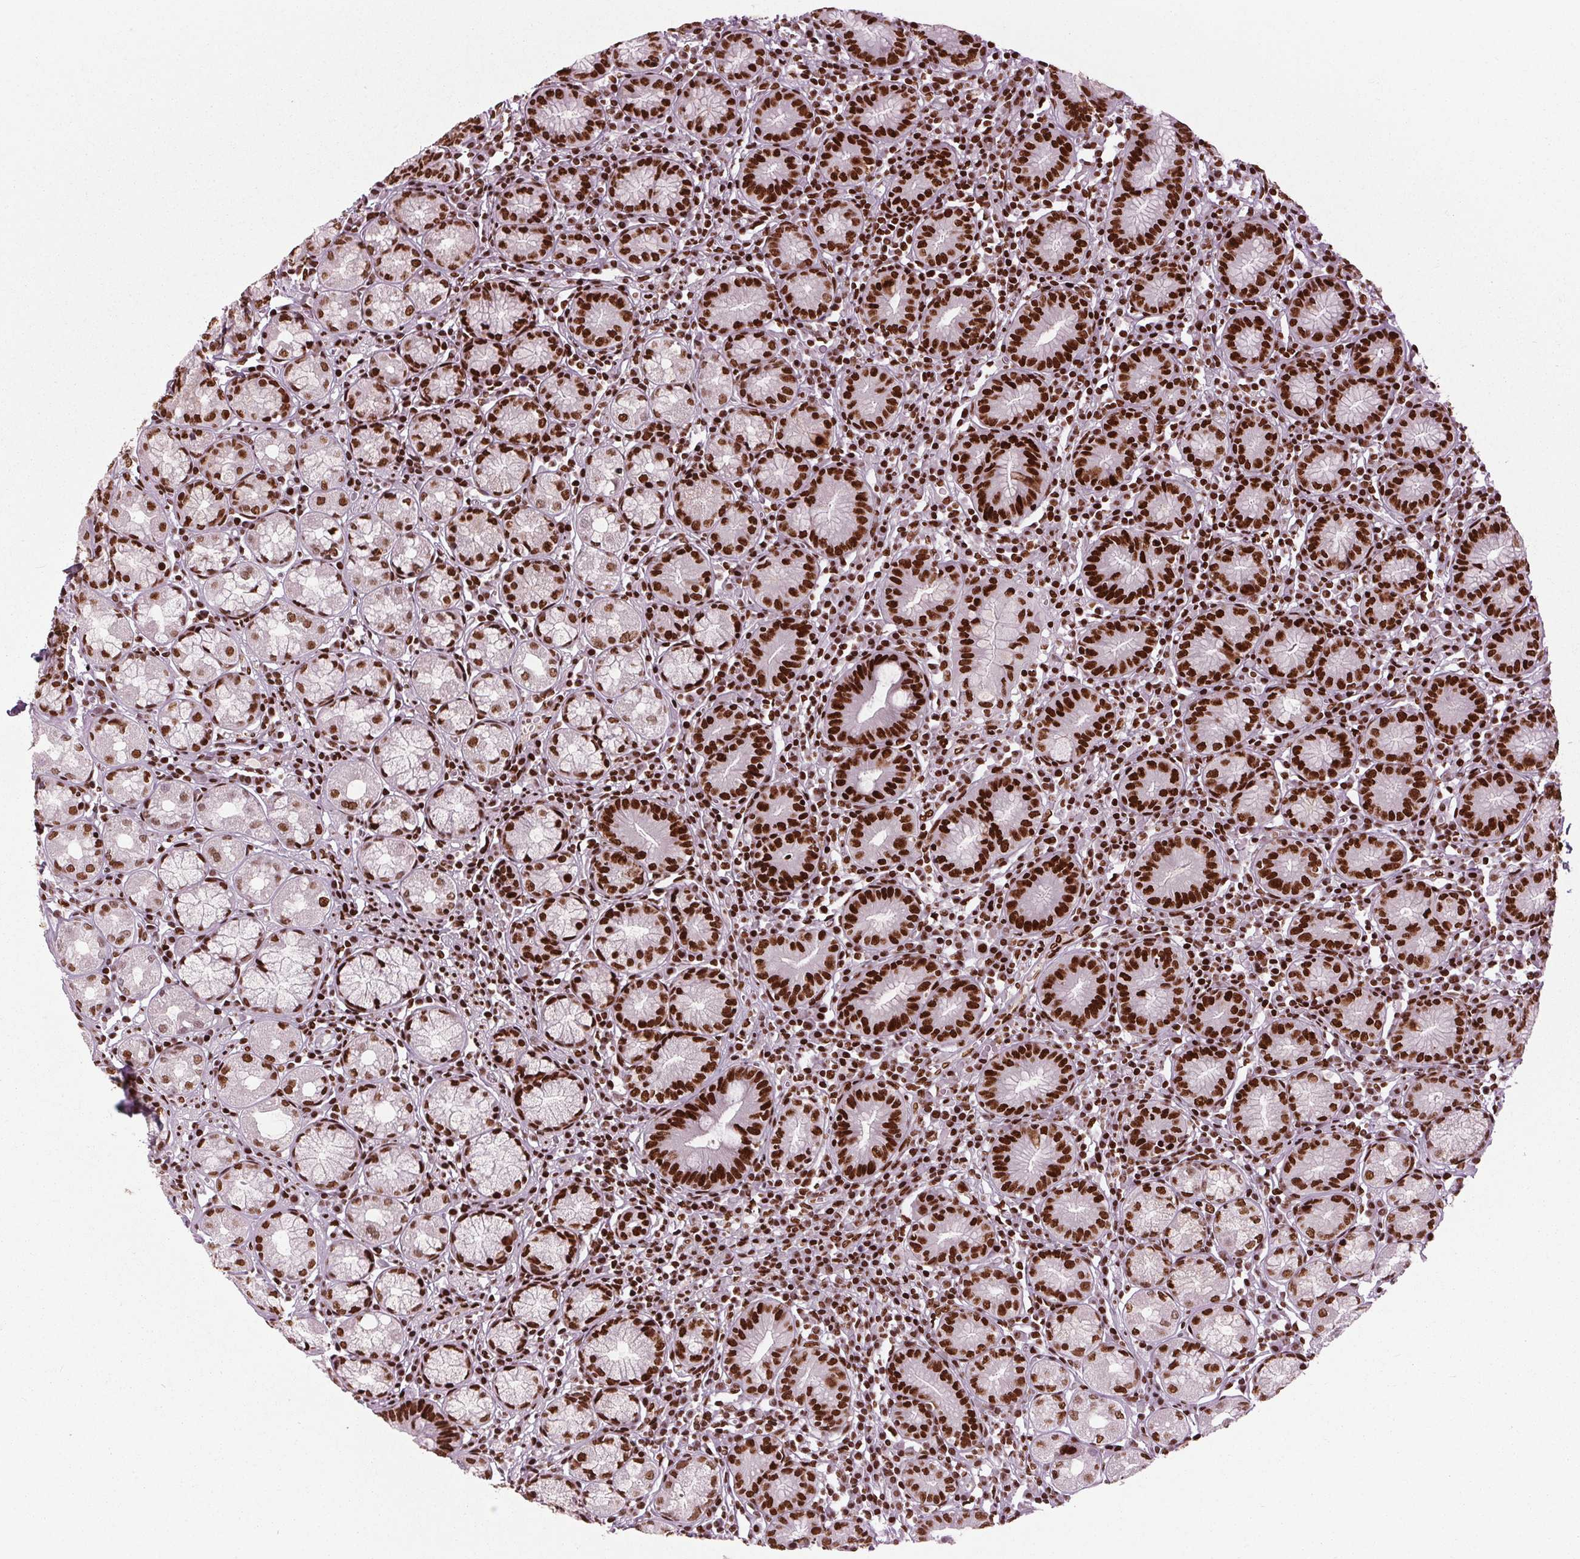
{"staining": {"intensity": "strong", "quantity": ">75%", "location": "nuclear"}, "tissue": "stomach", "cell_type": "Glandular cells", "image_type": "normal", "snomed": [{"axis": "morphology", "description": "Normal tissue, NOS"}, {"axis": "topography", "description": "Stomach"}], "caption": "The photomicrograph reveals a brown stain indicating the presence of a protein in the nuclear of glandular cells in stomach. The protein is shown in brown color, while the nuclei are stained blue.", "gene": "BRD4", "patient": {"sex": "male", "age": 55}}